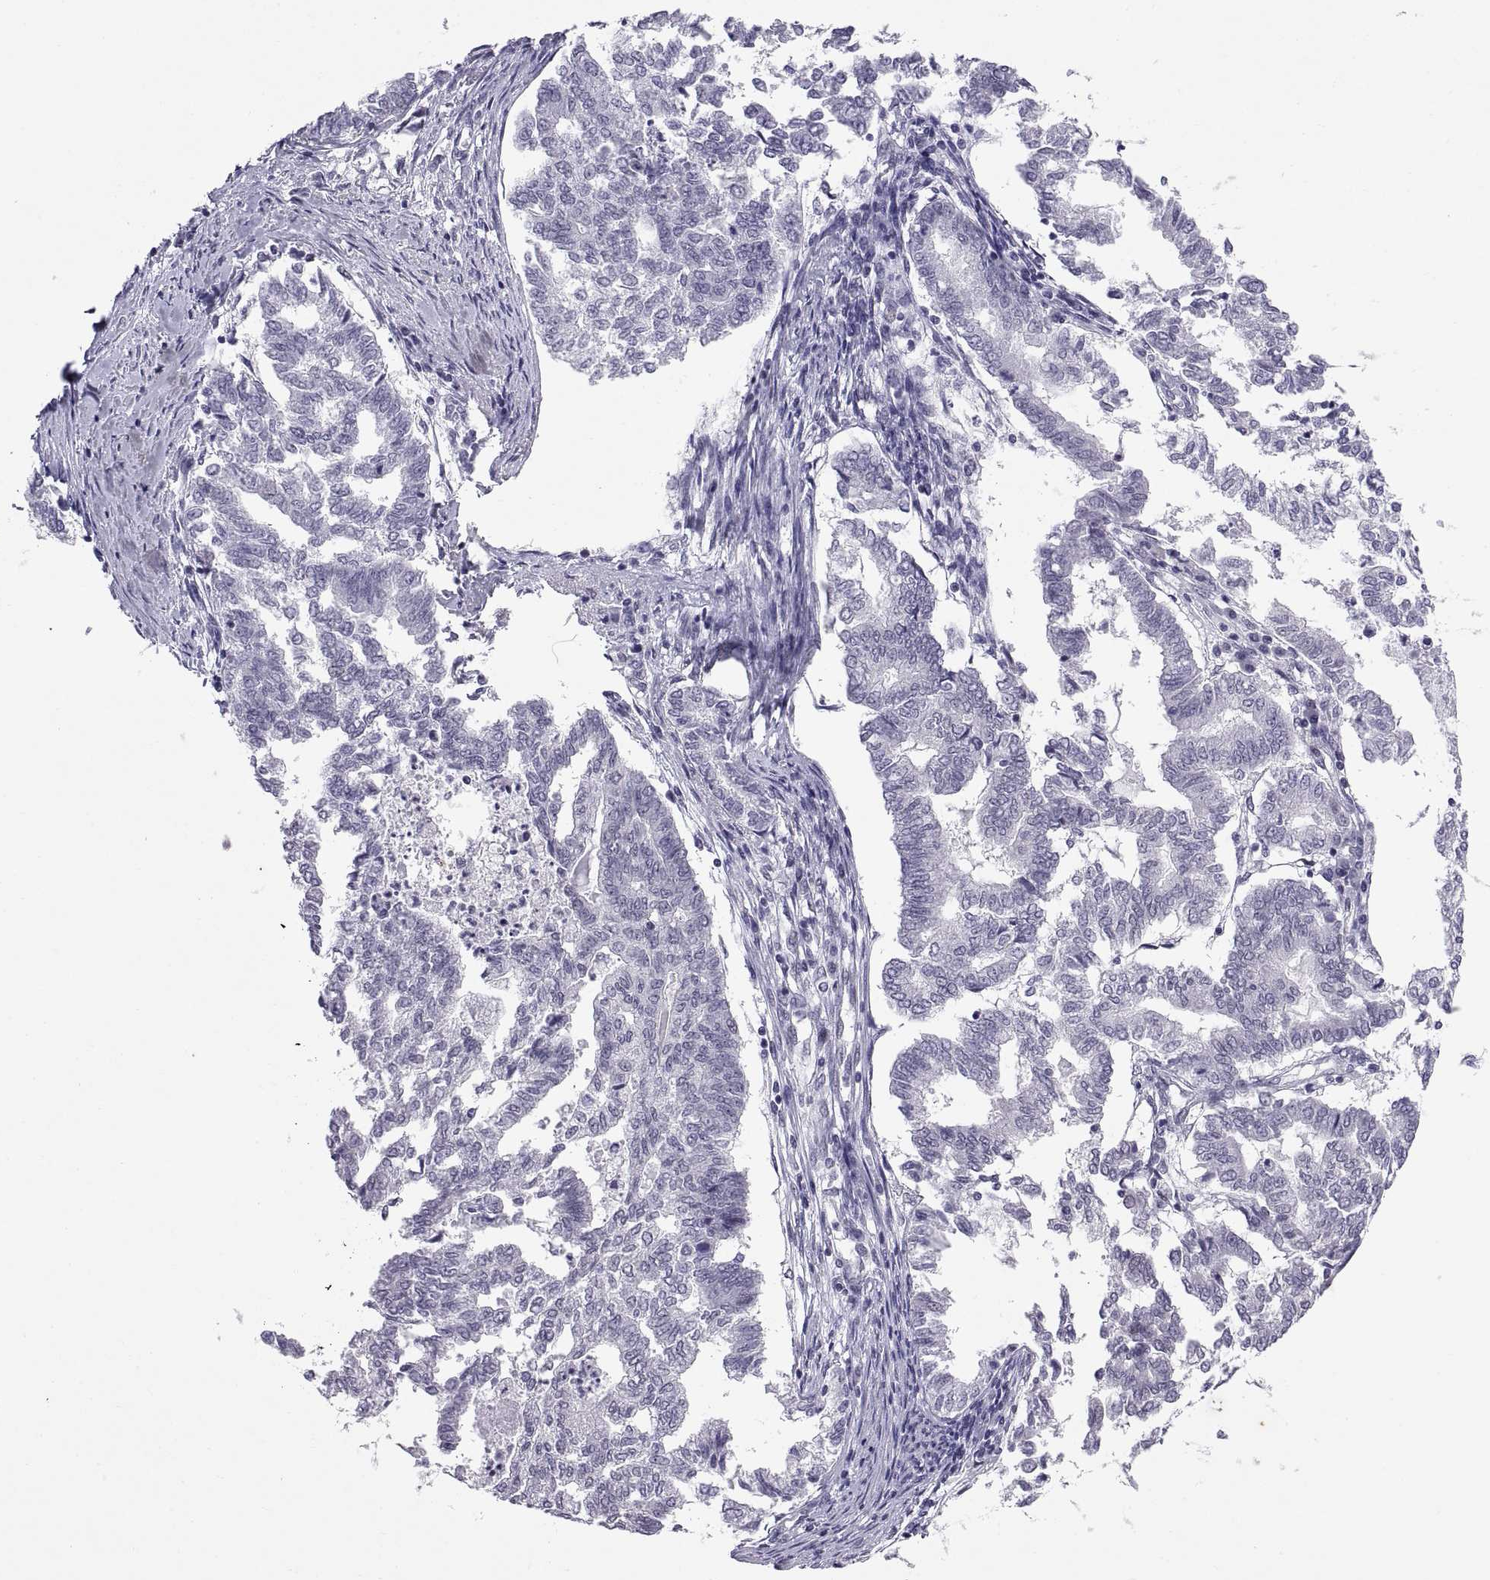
{"staining": {"intensity": "negative", "quantity": "none", "location": "none"}, "tissue": "endometrial cancer", "cell_type": "Tumor cells", "image_type": "cancer", "snomed": [{"axis": "morphology", "description": "Adenocarcinoma, NOS"}, {"axis": "topography", "description": "Endometrium"}], "caption": "The histopathology image exhibits no significant staining in tumor cells of endometrial cancer.", "gene": "KRT77", "patient": {"sex": "female", "age": 79}}